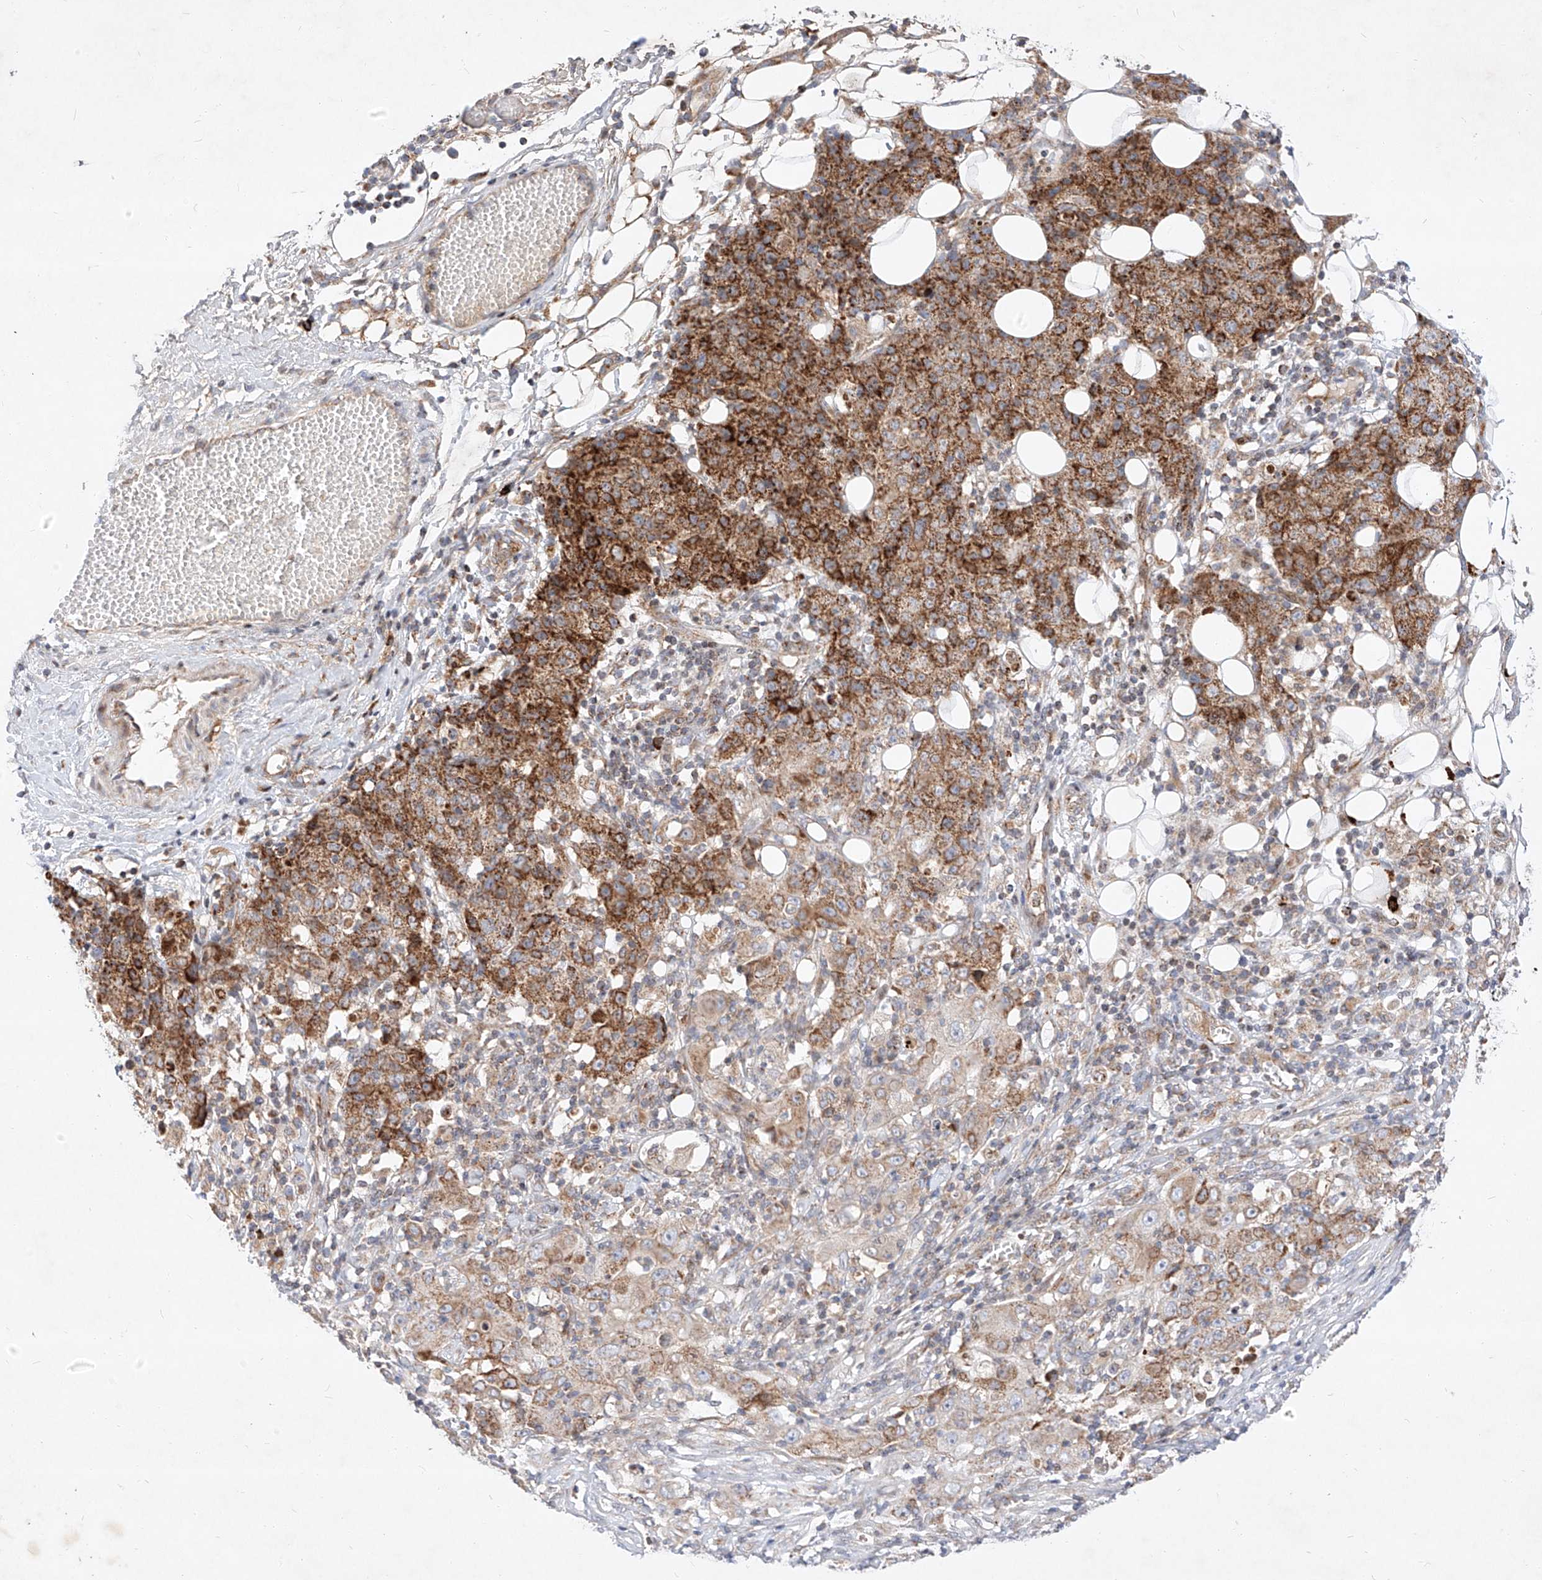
{"staining": {"intensity": "strong", "quantity": "25%-75%", "location": "cytoplasmic/membranous"}, "tissue": "ovarian cancer", "cell_type": "Tumor cells", "image_type": "cancer", "snomed": [{"axis": "morphology", "description": "Carcinoma, endometroid"}, {"axis": "topography", "description": "Ovary"}], "caption": "The photomicrograph displays staining of ovarian cancer, revealing strong cytoplasmic/membranous protein staining (brown color) within tumor cells.", "gene": "OSGEPL1", "patient": {"sex": "female", "age": 42}}